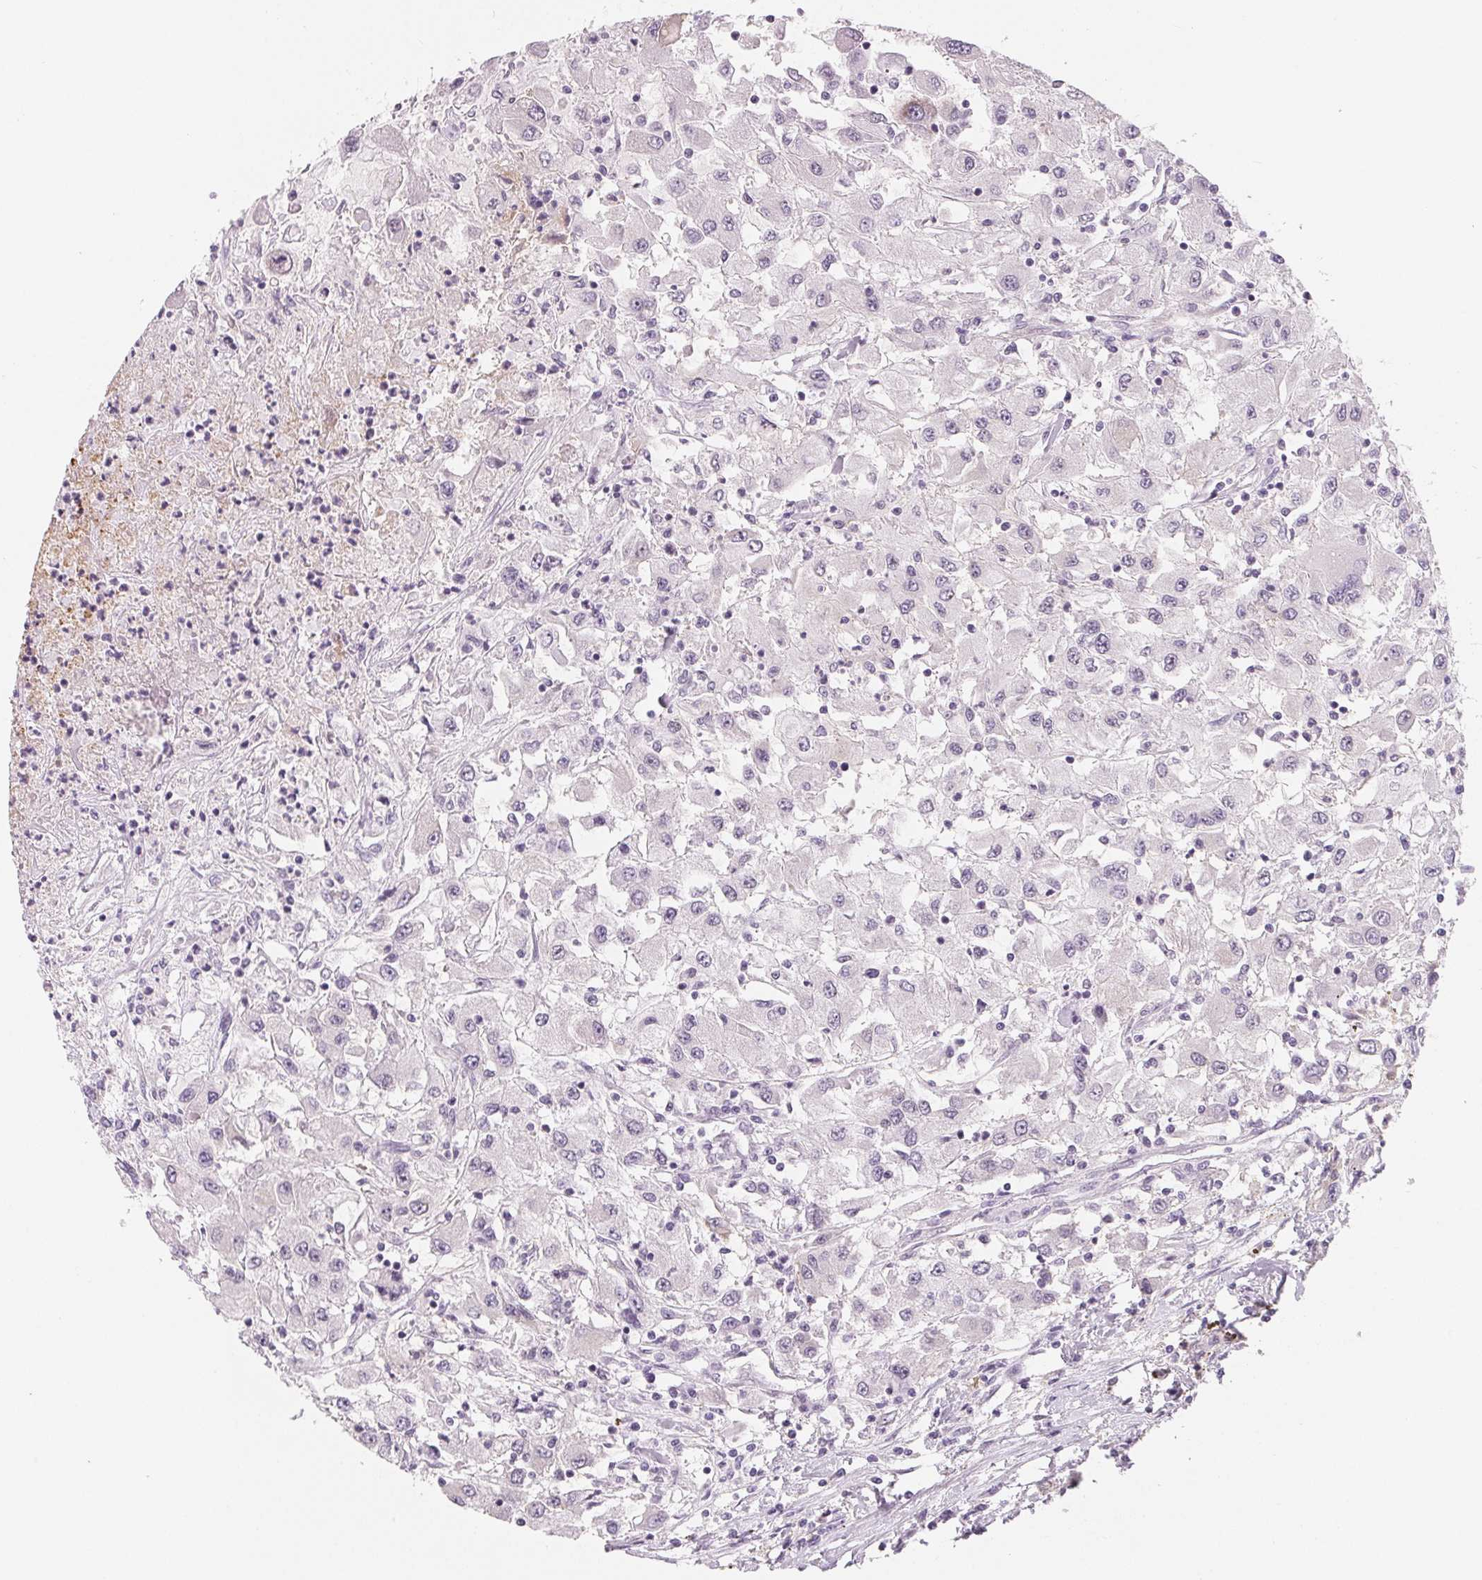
{"staining": {"intensity": "negative", "quantity": "none", "location": "none"}, "tissue": "renal cancer", "cell_type": "Tumor cells", "image_type": "cancer", "snomed": [{"axis": "morphology", "description": "Adenocarcinoma, NOS"}, {"axis": "topography", "description": "Kidney"}], "caption": "Immunohistochemistry (IHC) of adenocarcinoma (renal) reveals no staining in tumor cells.", "gene": "CFC1", "patient": {"sex": "female", "age": 67}}